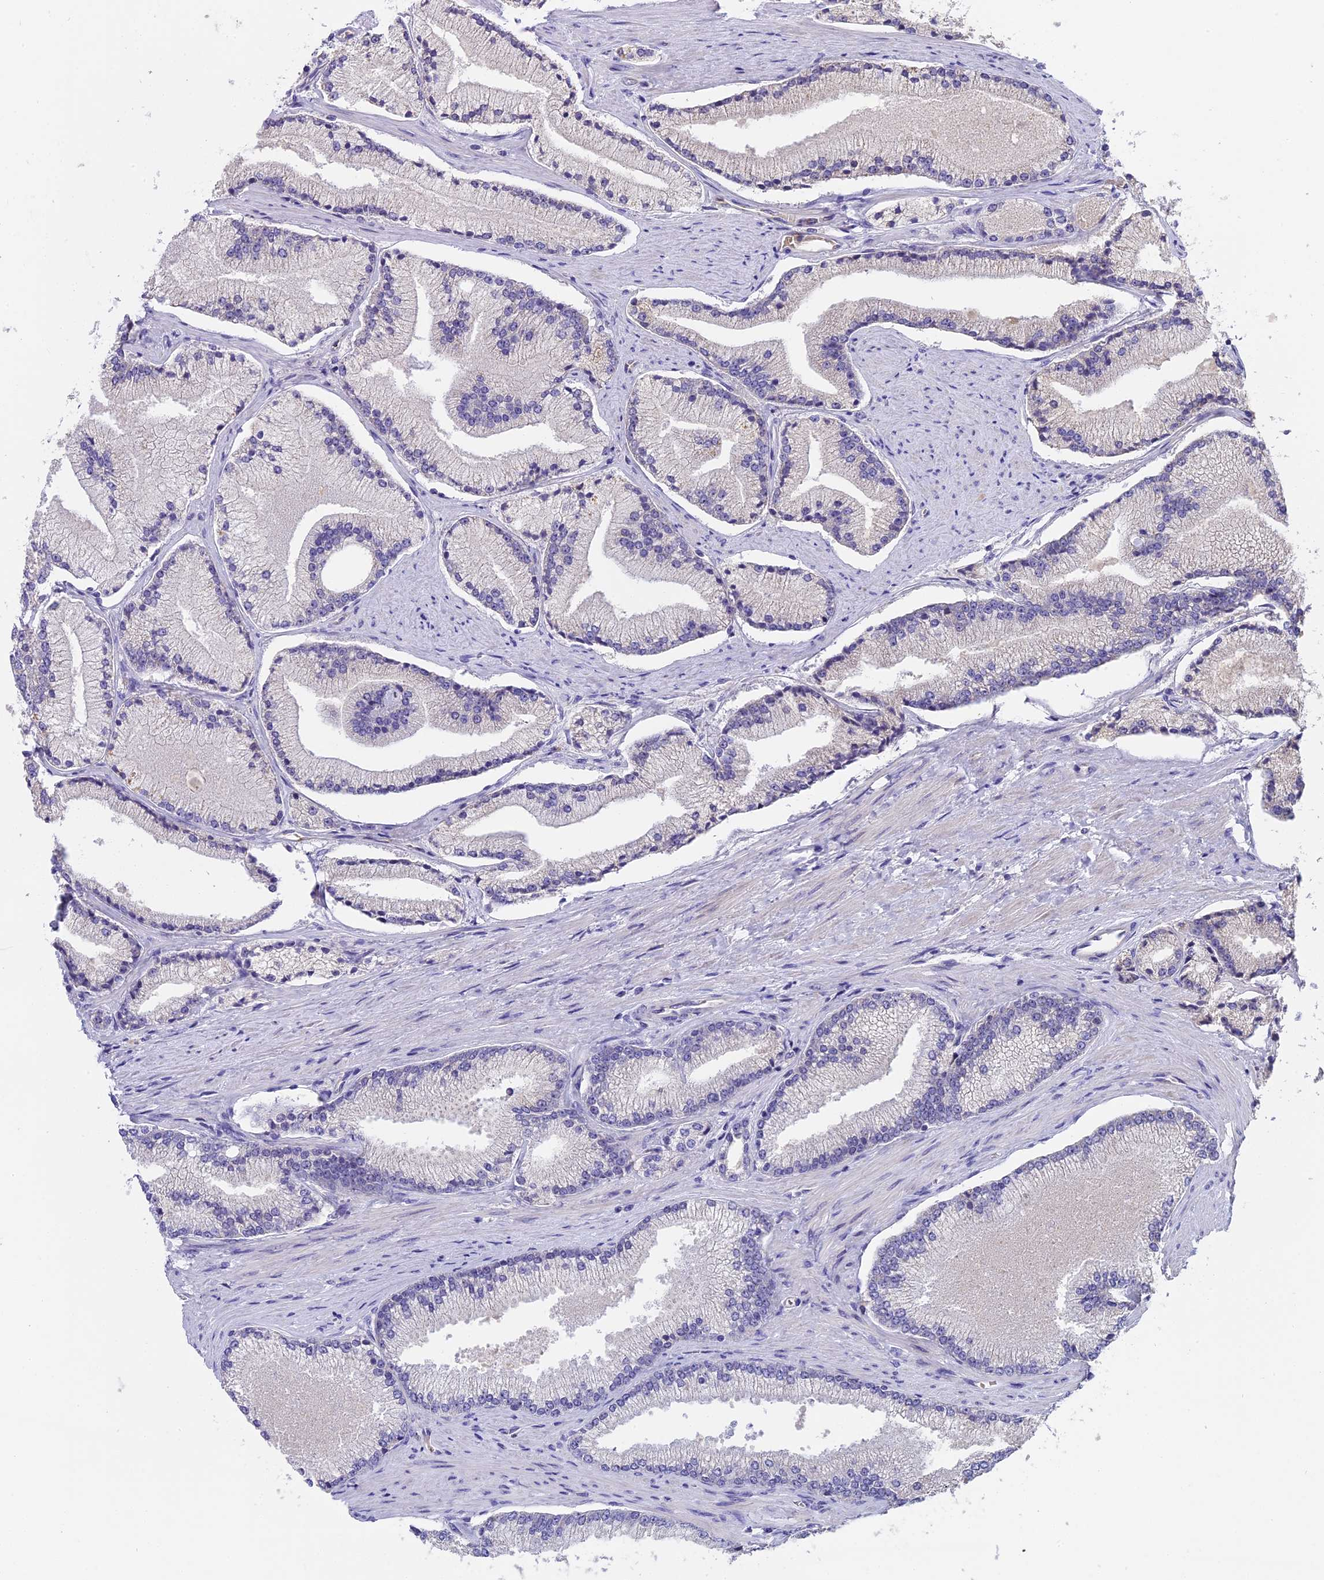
{"staining": {"intensity": "negative", "quantity": "none", "location": "none"}, "tissue": "prostate cancer", "cell_type": "Tumor cells", "image_type": "cancer", "snomed": [{"axis": "morphology", "description": "Adenocarcinoma, High grade"}, {"axis": "topography", "description": "Prostate"}], "caption": "This is an IHC photomicrograph of human prostate cancer (adenocarcinoma (high-grade)). There is no staining in tumor cells.", "gene": "WFDC2", "patient": {"sex": "male", "age": 67}}